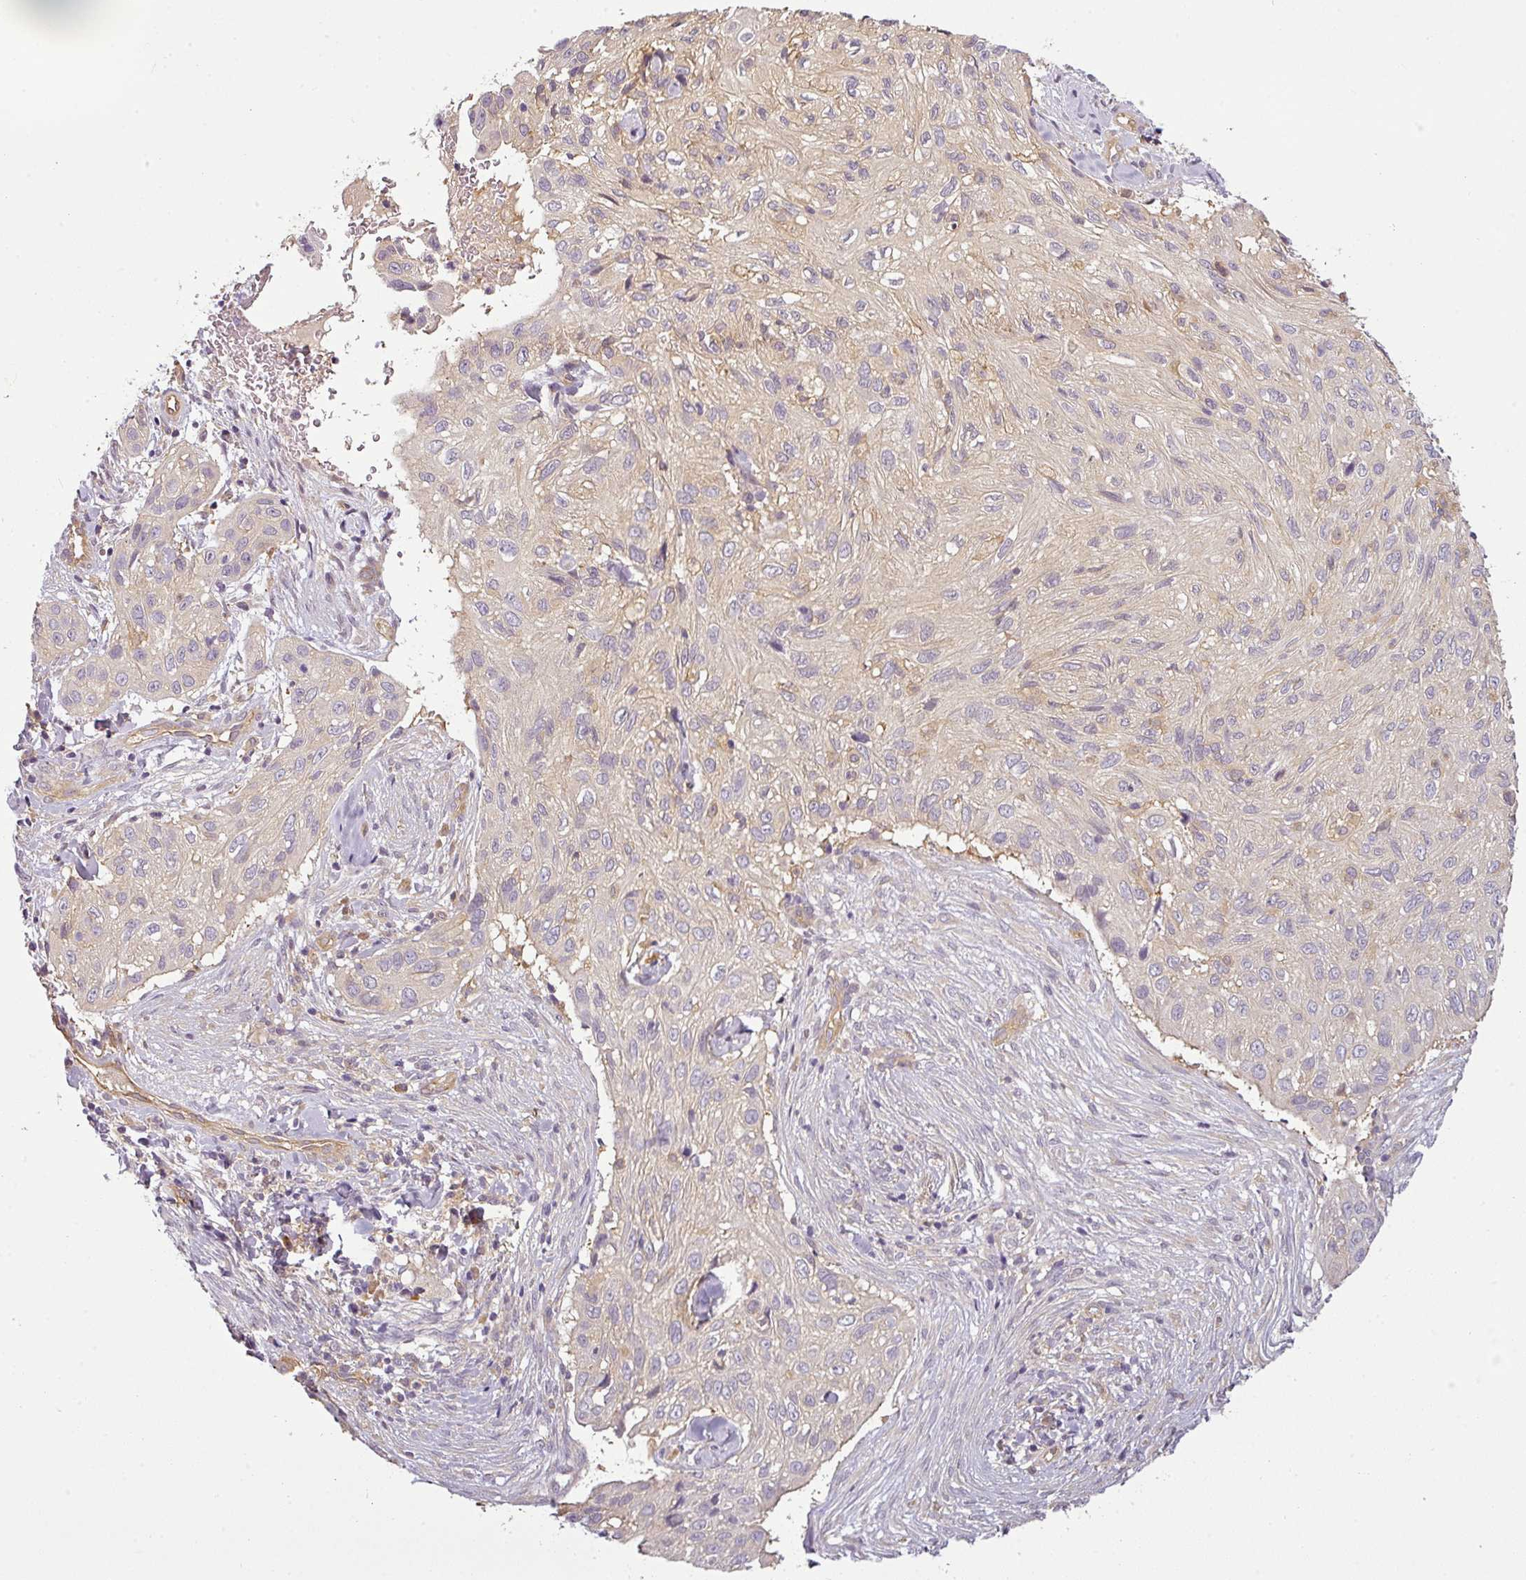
{"staining": {"intensity": "negative", "quantity": "none", "location": "none"}, "tissue": "skin cancer", "cell_type": "Tumor cells", "image_type": "cancer", "snomed": [{"axis": "morphology", "description": "Squamous cell carcinoma, NOS"}, {"axis": "topography", "description": "Skin"}], "caption": "IHC of human skin cancer (squamous cell carcinoma) displays no positivity in tumor cells.", "gene": "ANKRD18A", "patient": {"sex": "male", "age": 82}}